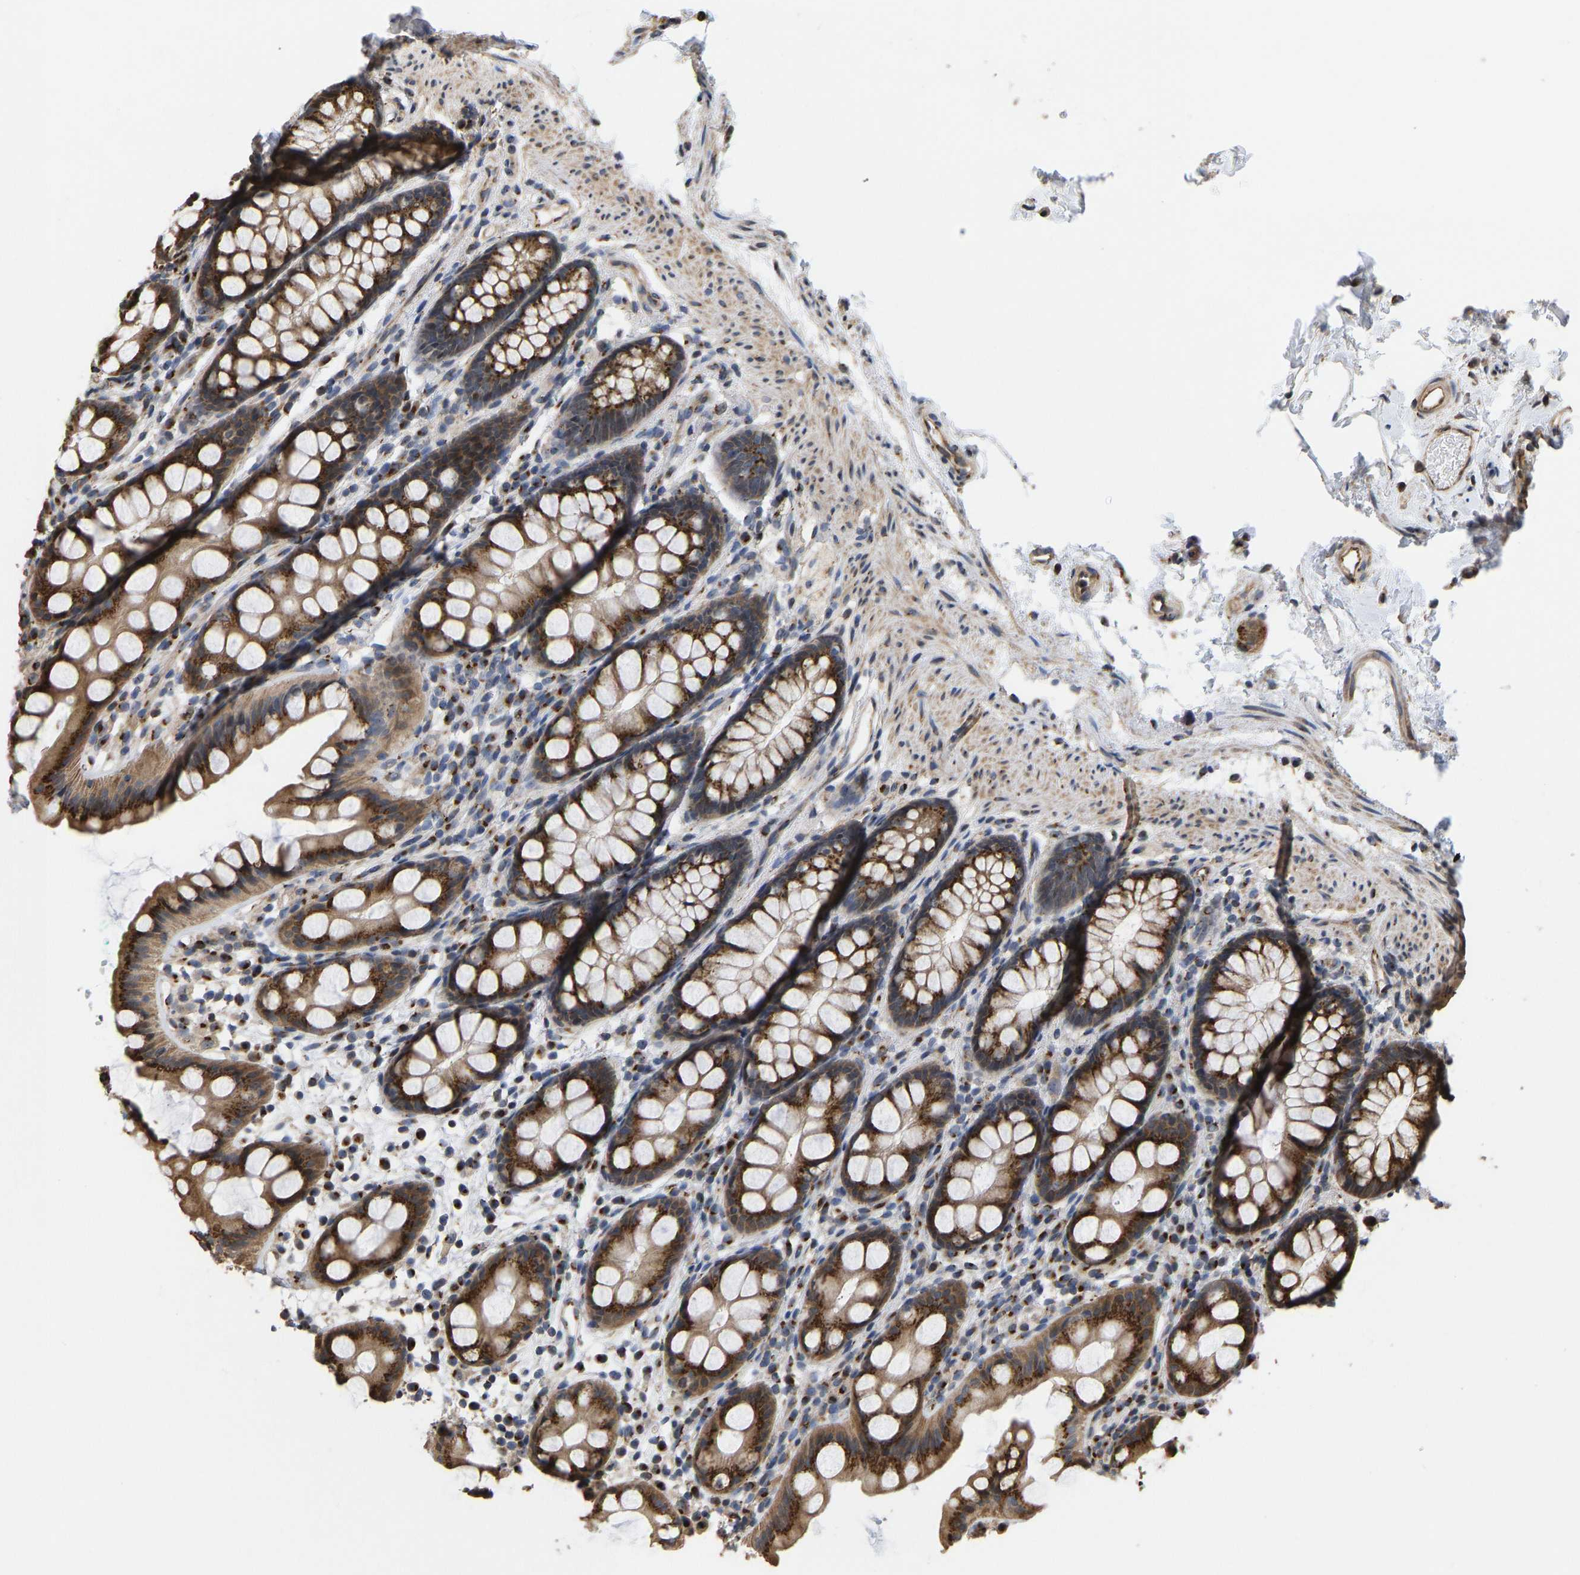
{"staining": {"intensity": "strong", "quantity": ">75%", "location": "cytoplasmic/membranous"}, "tissue": "rectum", "cell_type": "Glandular cells", "image_type": "normal", "snomed": [{"axis": "morphology", "description": "Normal tissue, NOS"}, {"axis": "topography", "description": "Rectum"}], "caption": "Protein expression analysis of normal rectum exhibits strong cytoplasmic/membranous expression in approximately >75% of glandular cells. Immunohistochemistry (ihc) stains the protein of interest in brown and the nuclei are stained blue.", "gene": "YIPF4", "patient": {"sex": "female", "age": 65}}